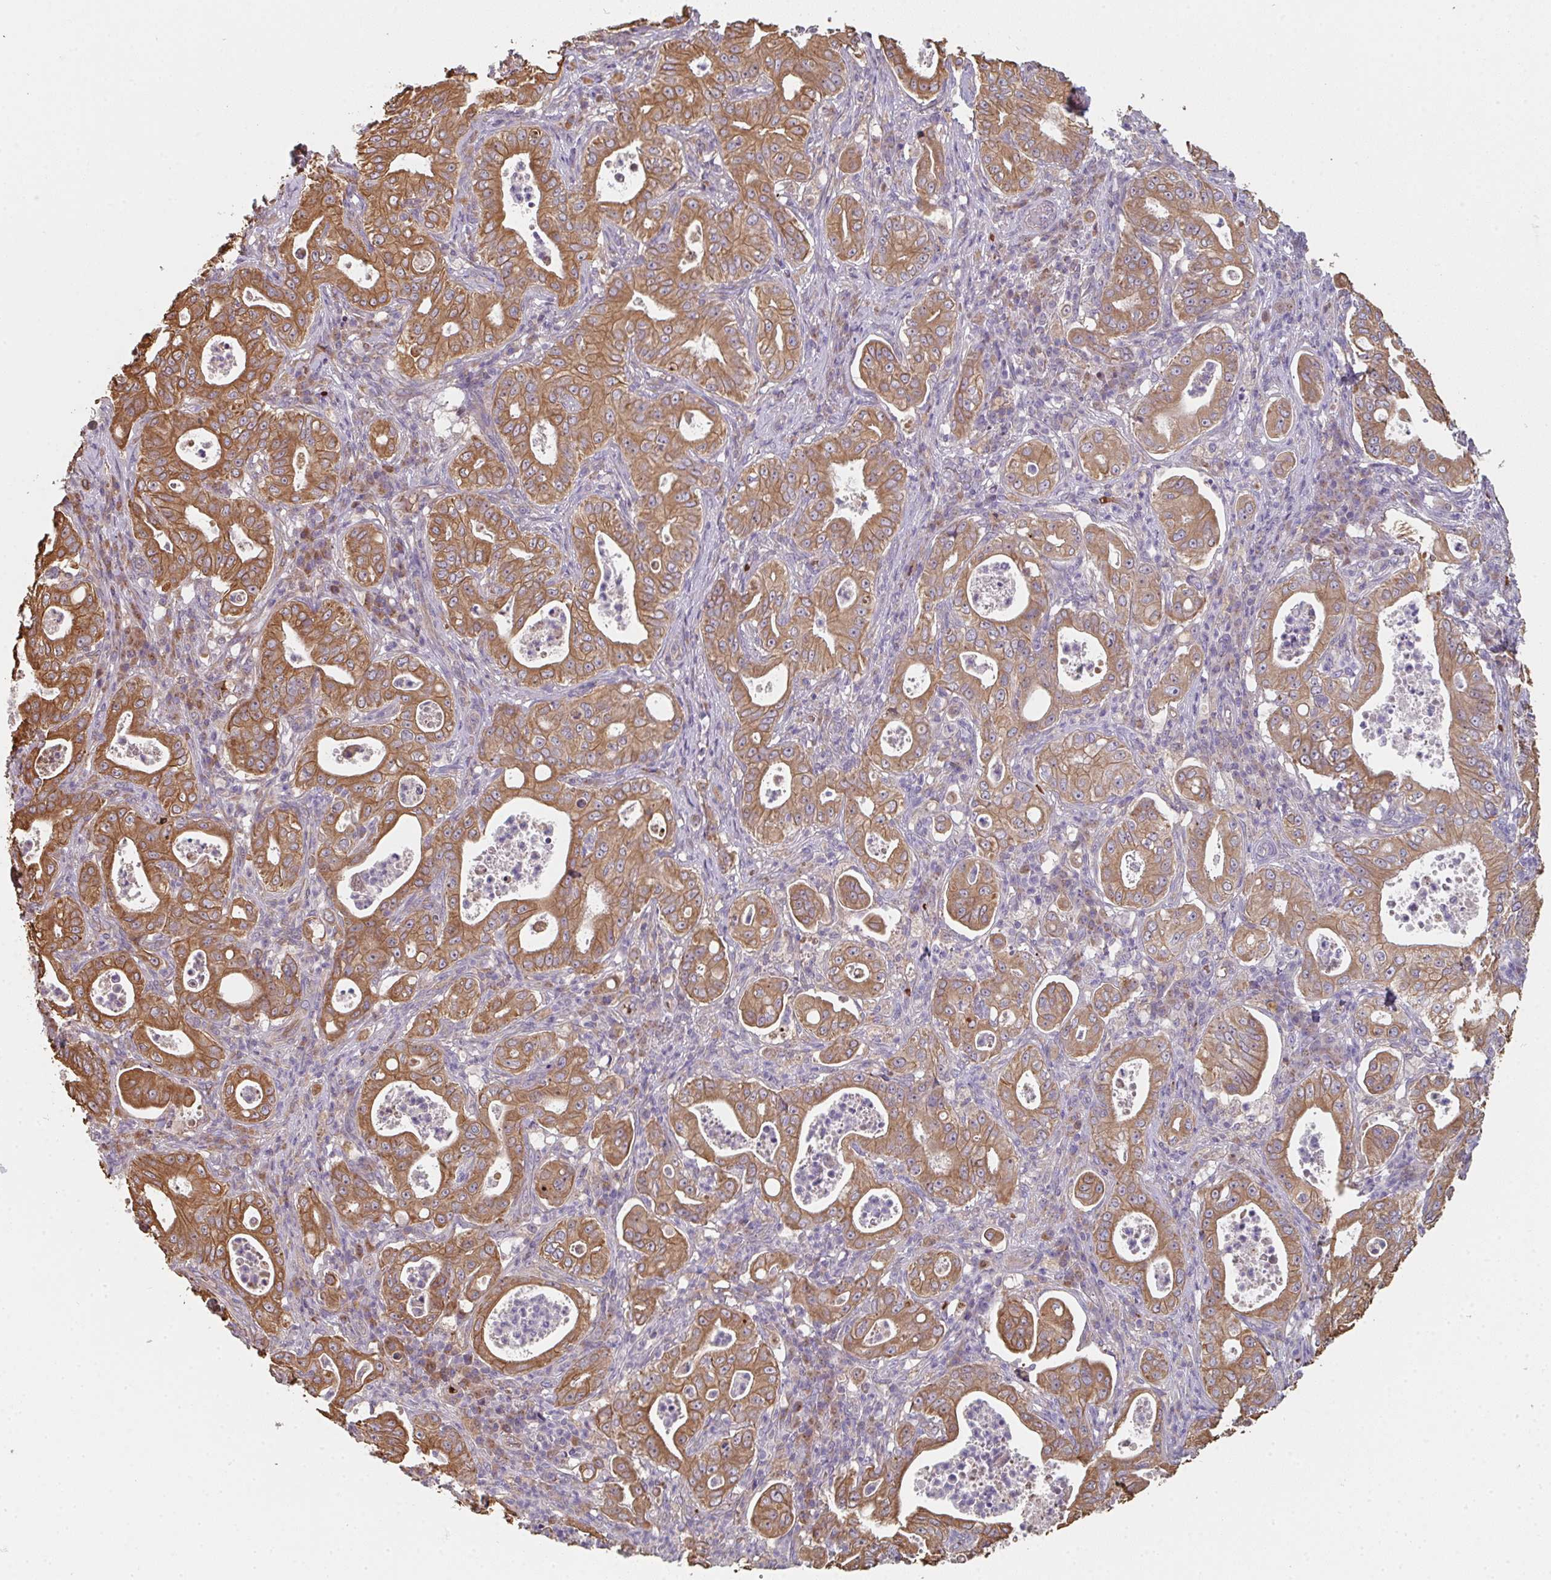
{"staining": {"intensity": "moderate", "quantity": ">75%", "location": "cytoplasmic/membranous"}, "tissue": "pancreatic cancer", "cell_type": "Tumor cells", "image_type": "cancer", "snomed": [{"axis": "morphology", "description": "Adenocarcinoma, NOS"}, {"axis": "topography", "description": "Pancreas"}], "caption": "The micrograph reveals immunohistochemical staining of adenocarcinoma (pancreatic). There is moderate cytoplasmic/membranous expression is appreciated in approximately >75% of tumor cells.", "gene": "POLG", "patient": {"sex": "male", "age": 71}}